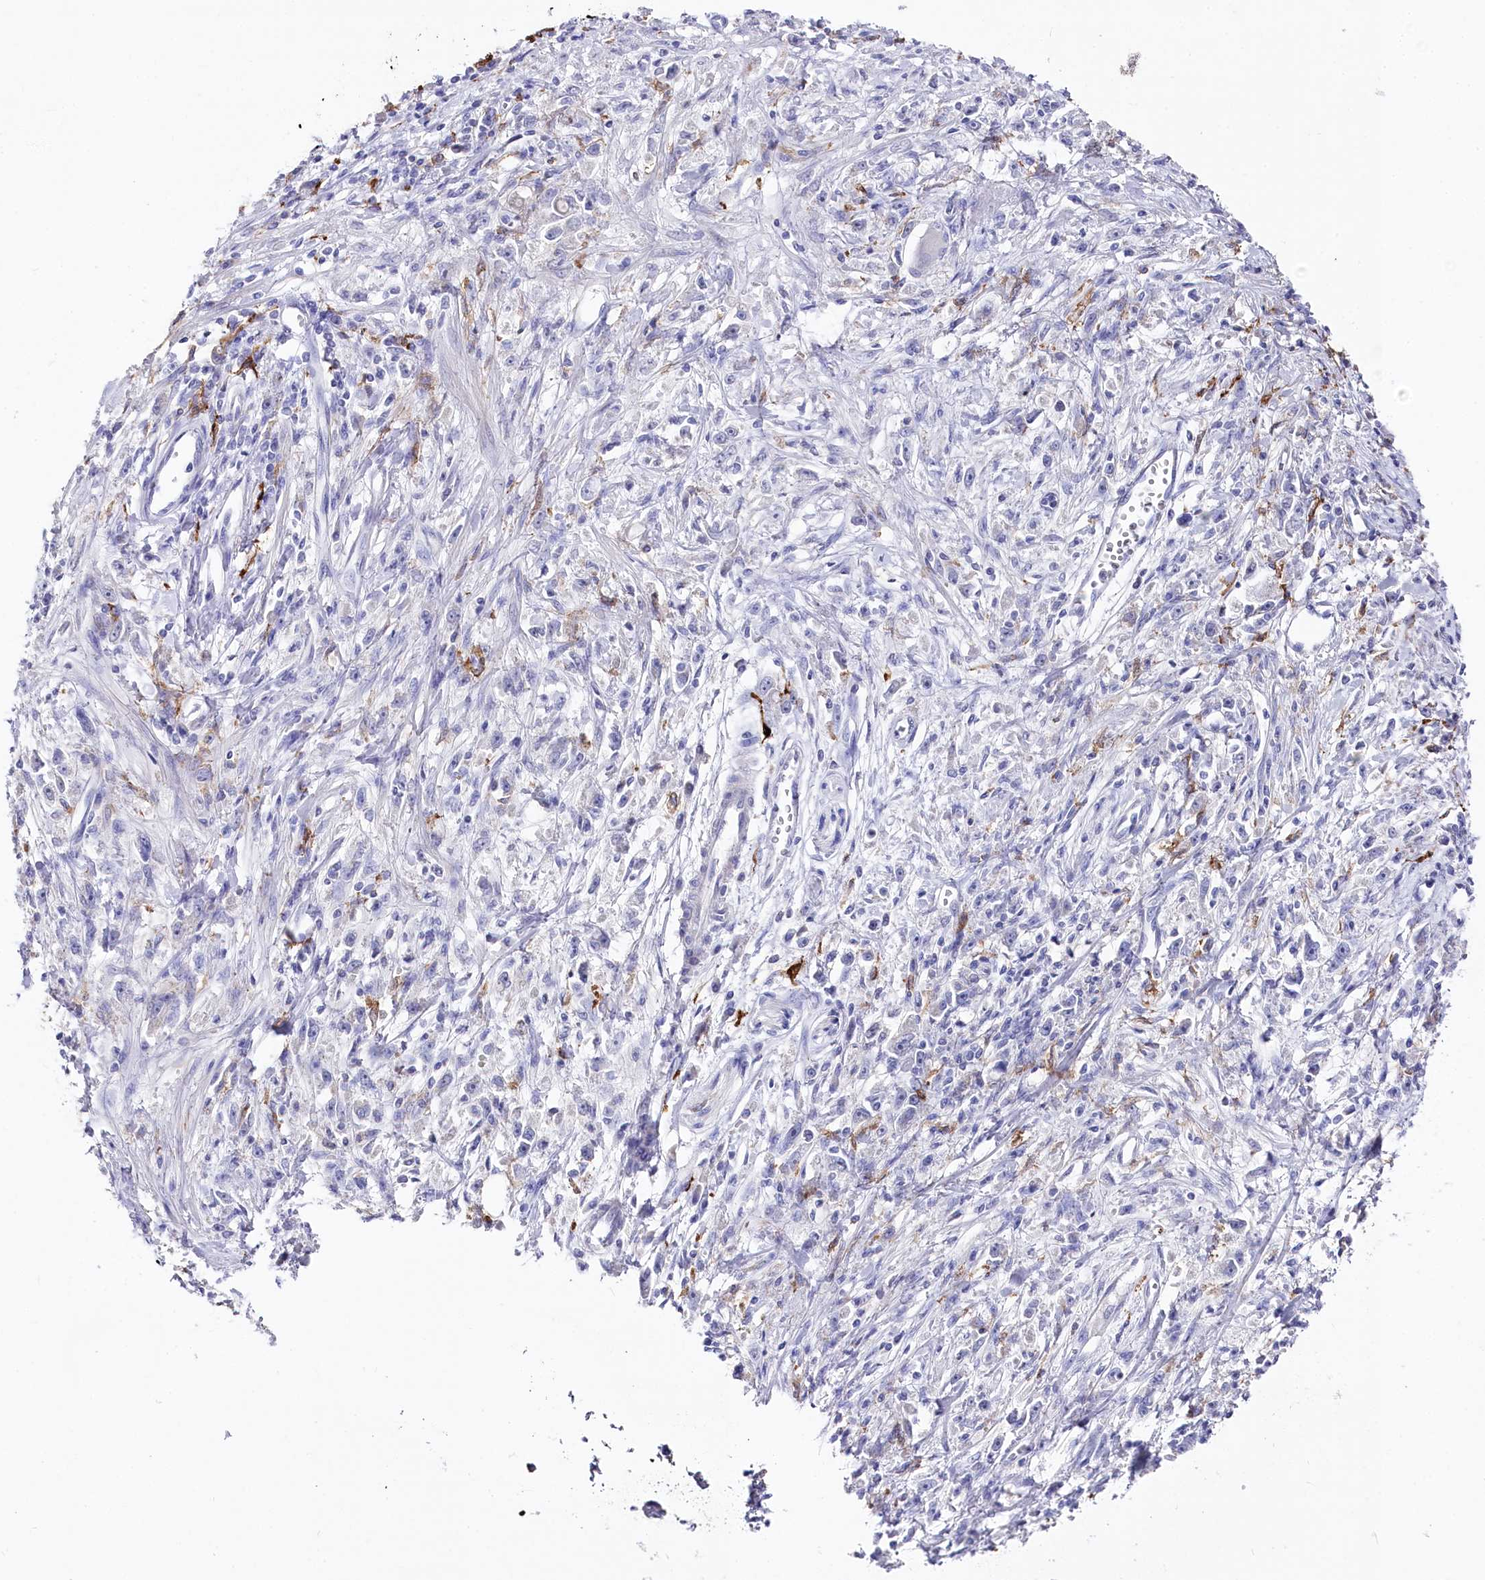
{"staining": {"intensity": "negative", "quantity": "none", "location": "none"}, "tissue": "stomach cancer", "cell_type": "Tumor cells", "image_type": "cancer", "snomed": [{"axis": "morphology", "description": "Adenocarcinoma, NOS"}, {"axis": "topography", "description": "Stomach"}], "caption": "The photomicrograph demonstrates no significant expression in tumor cells of stomach cancer (adenocarcinoma).", "gene": "CLEC4M", "patient": {"sex": "female", "age": 59}}